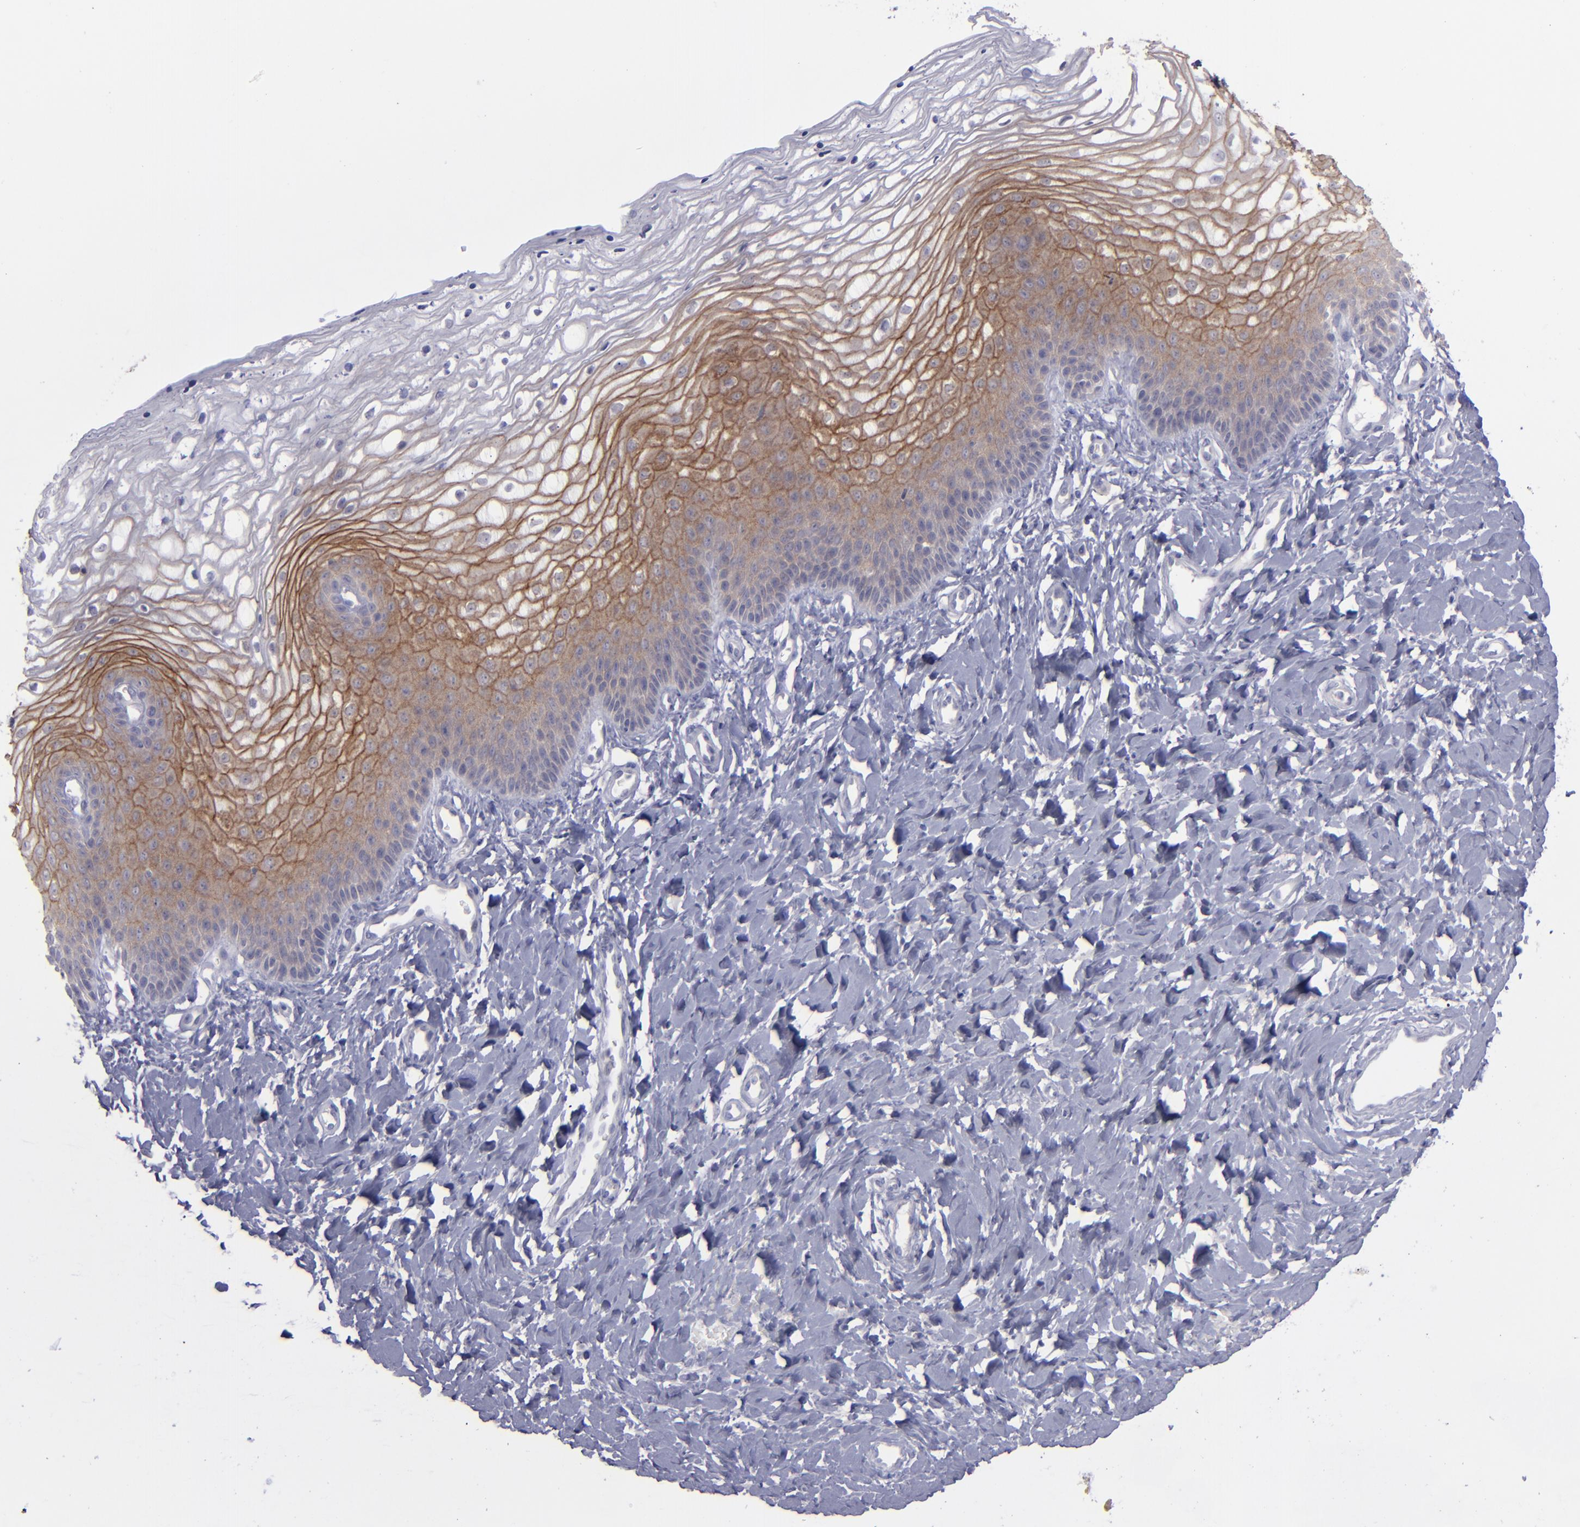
{"staining": {"intensity": "moderate", "quantity": "25%-75%", "location": "cytoplasmic/membranous"}, "tissue": "vagina", "cell_type": "Squamous epithelial cells", "image_type": "normal", "snomed": [{"axis": "morphology", "description": "Normal tissue, NOS"}, {"axis": "topography", "description": "Vagina"}], "caption": "A micrograph of human vagina stained for a protein demonstrates moderate cytoplasmic/membranous brown staining in squamous epithelial cells.", "gene": "EVPL", "patient": {"sex": "female", "age": 68}}